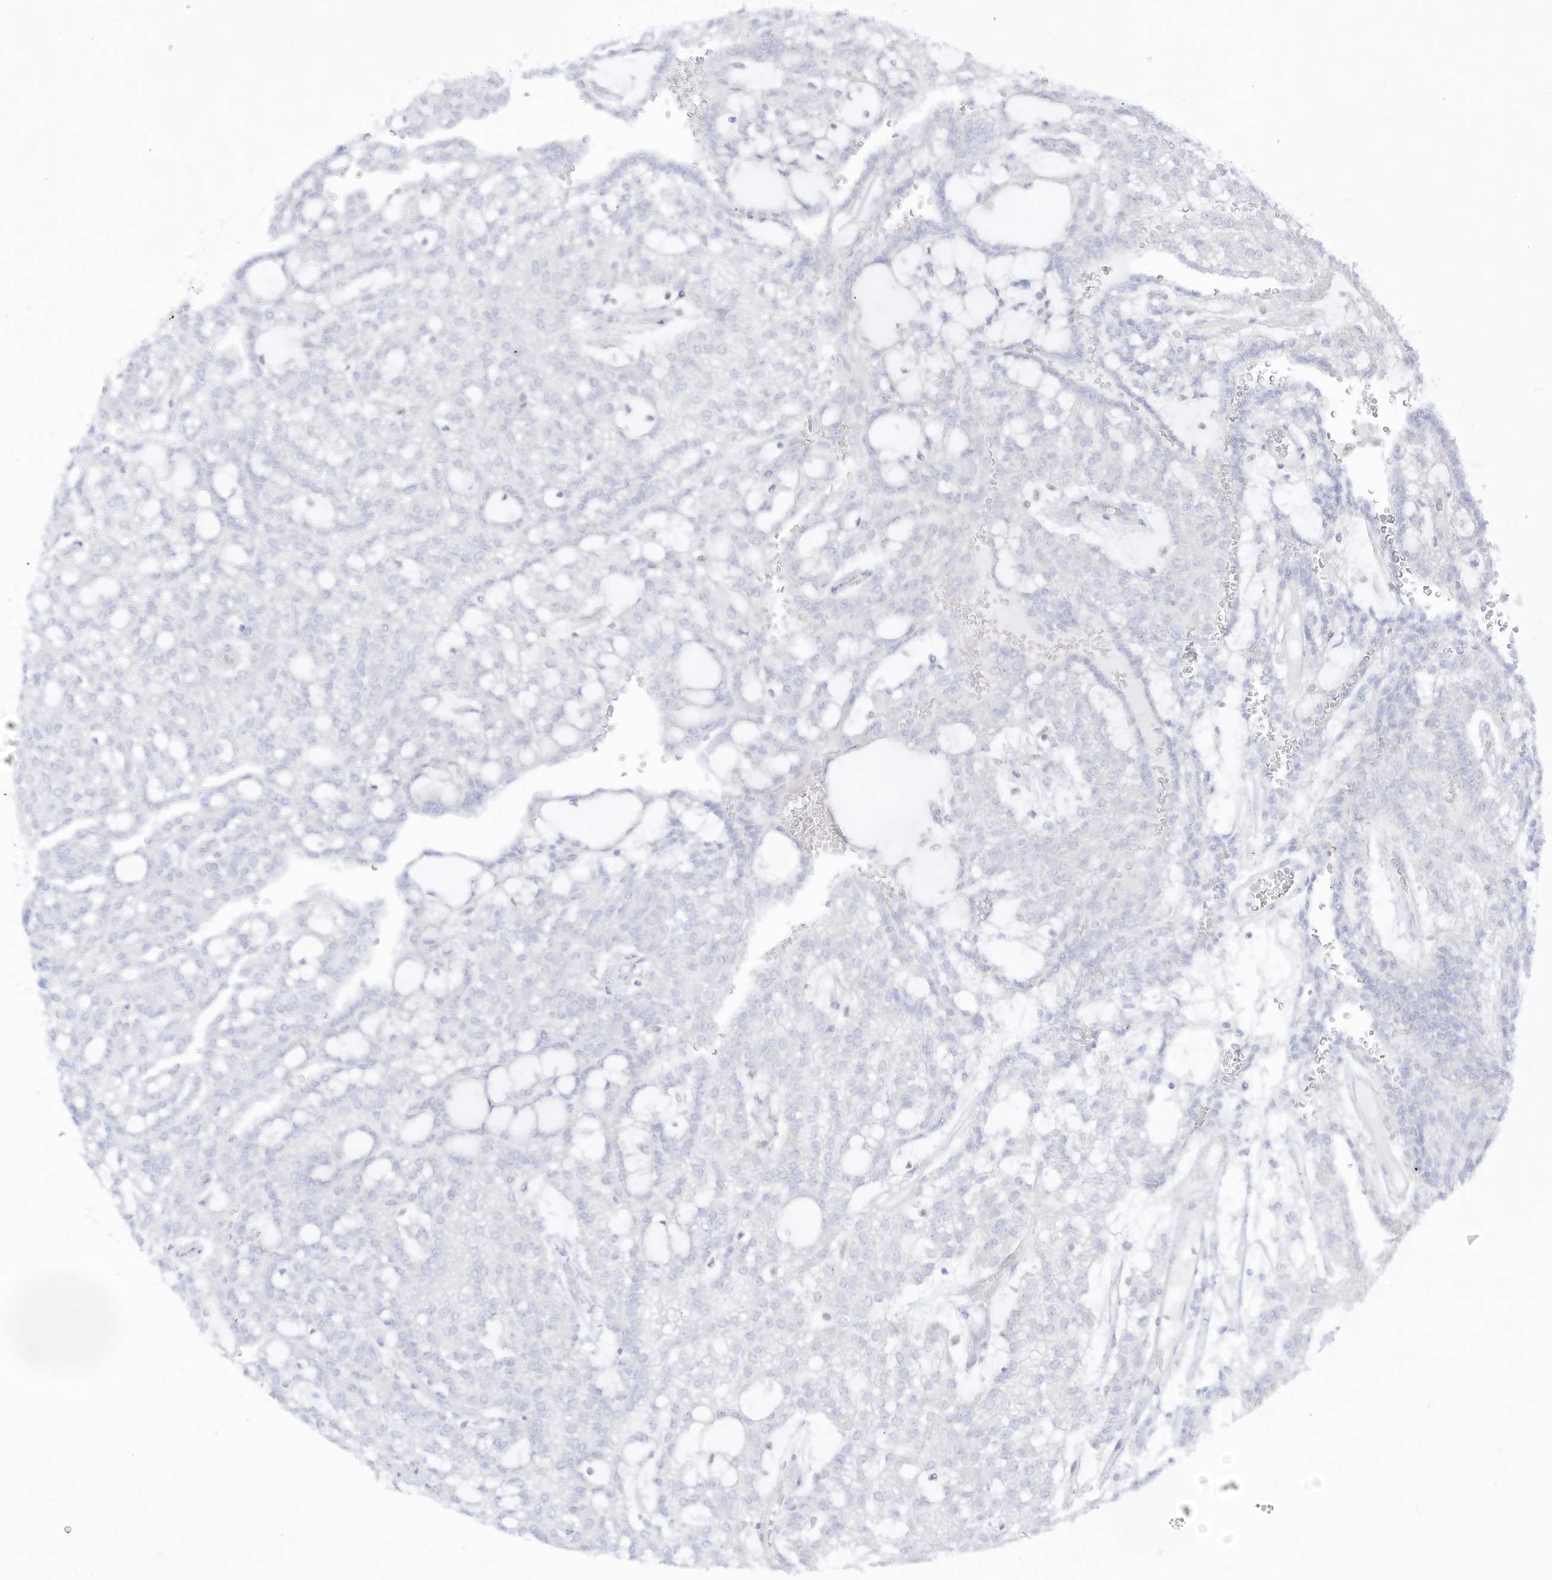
{"staining": {"intensity": "negative", "quantity": "none", "location": "none"}, "tissue": "renal cancer", "cell_type": "Tumor cells", "image_type": "cancer", "snomed": [{"axis": "morphology", "description": "Adenocarcinoma, NOS"}, {"axis": "topography", "description": "Kidney"}], "caption": "Renal cancer stained for a protein using IHC exhibits no staining tumor cells.", "gene": "DMKN", "patient": {"sex": "male", "age": 63}}